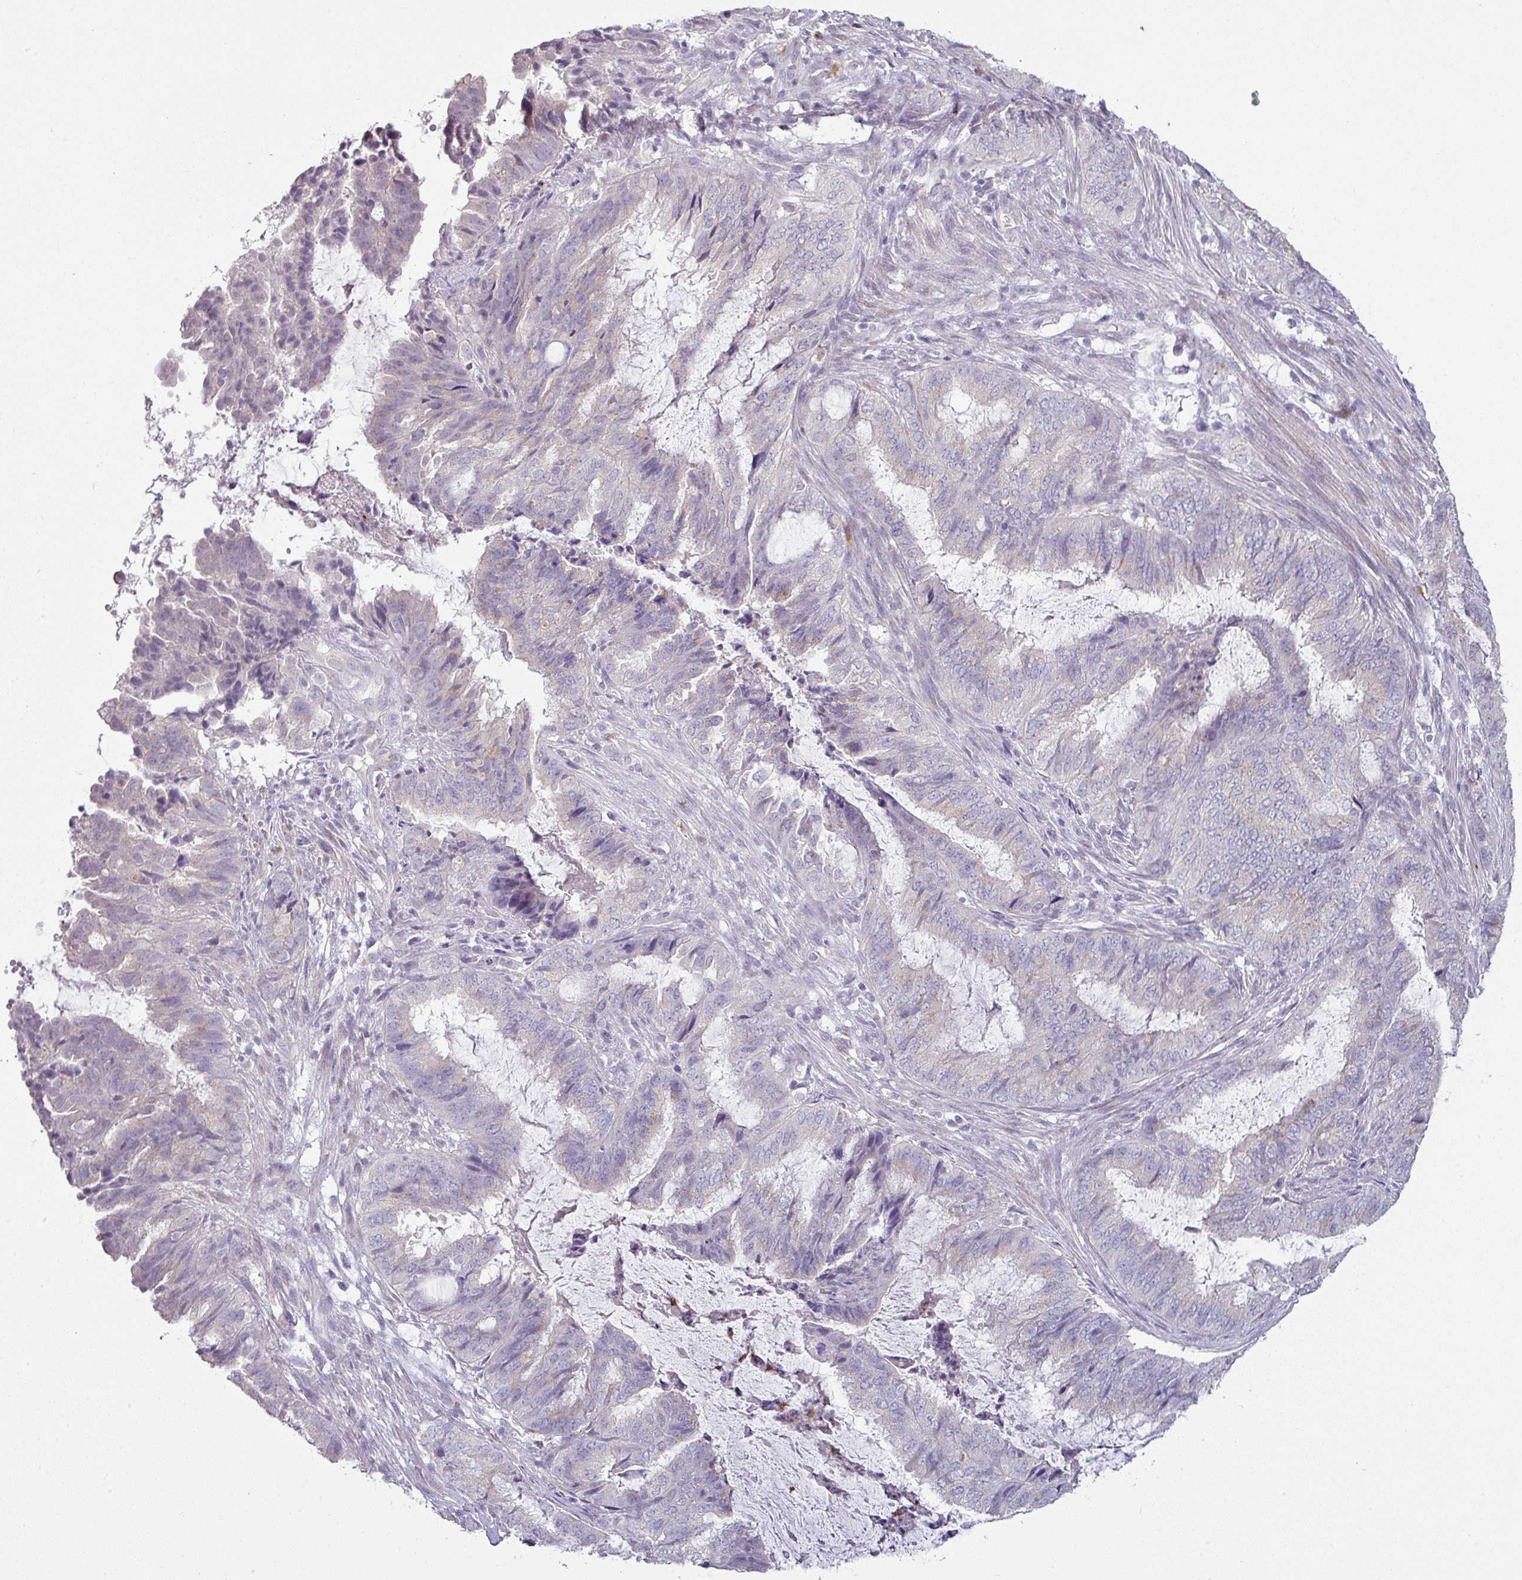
{"staining": {"intensity": "weak", "quantity": ">75%", "location": "cytoplasmic/membranous"}, "tissue": "endometrial cancer", "cell_type": "Tumor cells", "image_type": "cancer", "snomed": [{"axis": "morphology", "description": "Adenocarcinoma, NOS"}, {"axis": "topography", "description": "Endometrium"}], "caption": "Weak cytoplasmic/membranous protein staining is seen in about >75% of tumor cells in endometrial cancer.", "gene": "MAGEC3", "patient": {"sex": "female", "age": 51}}